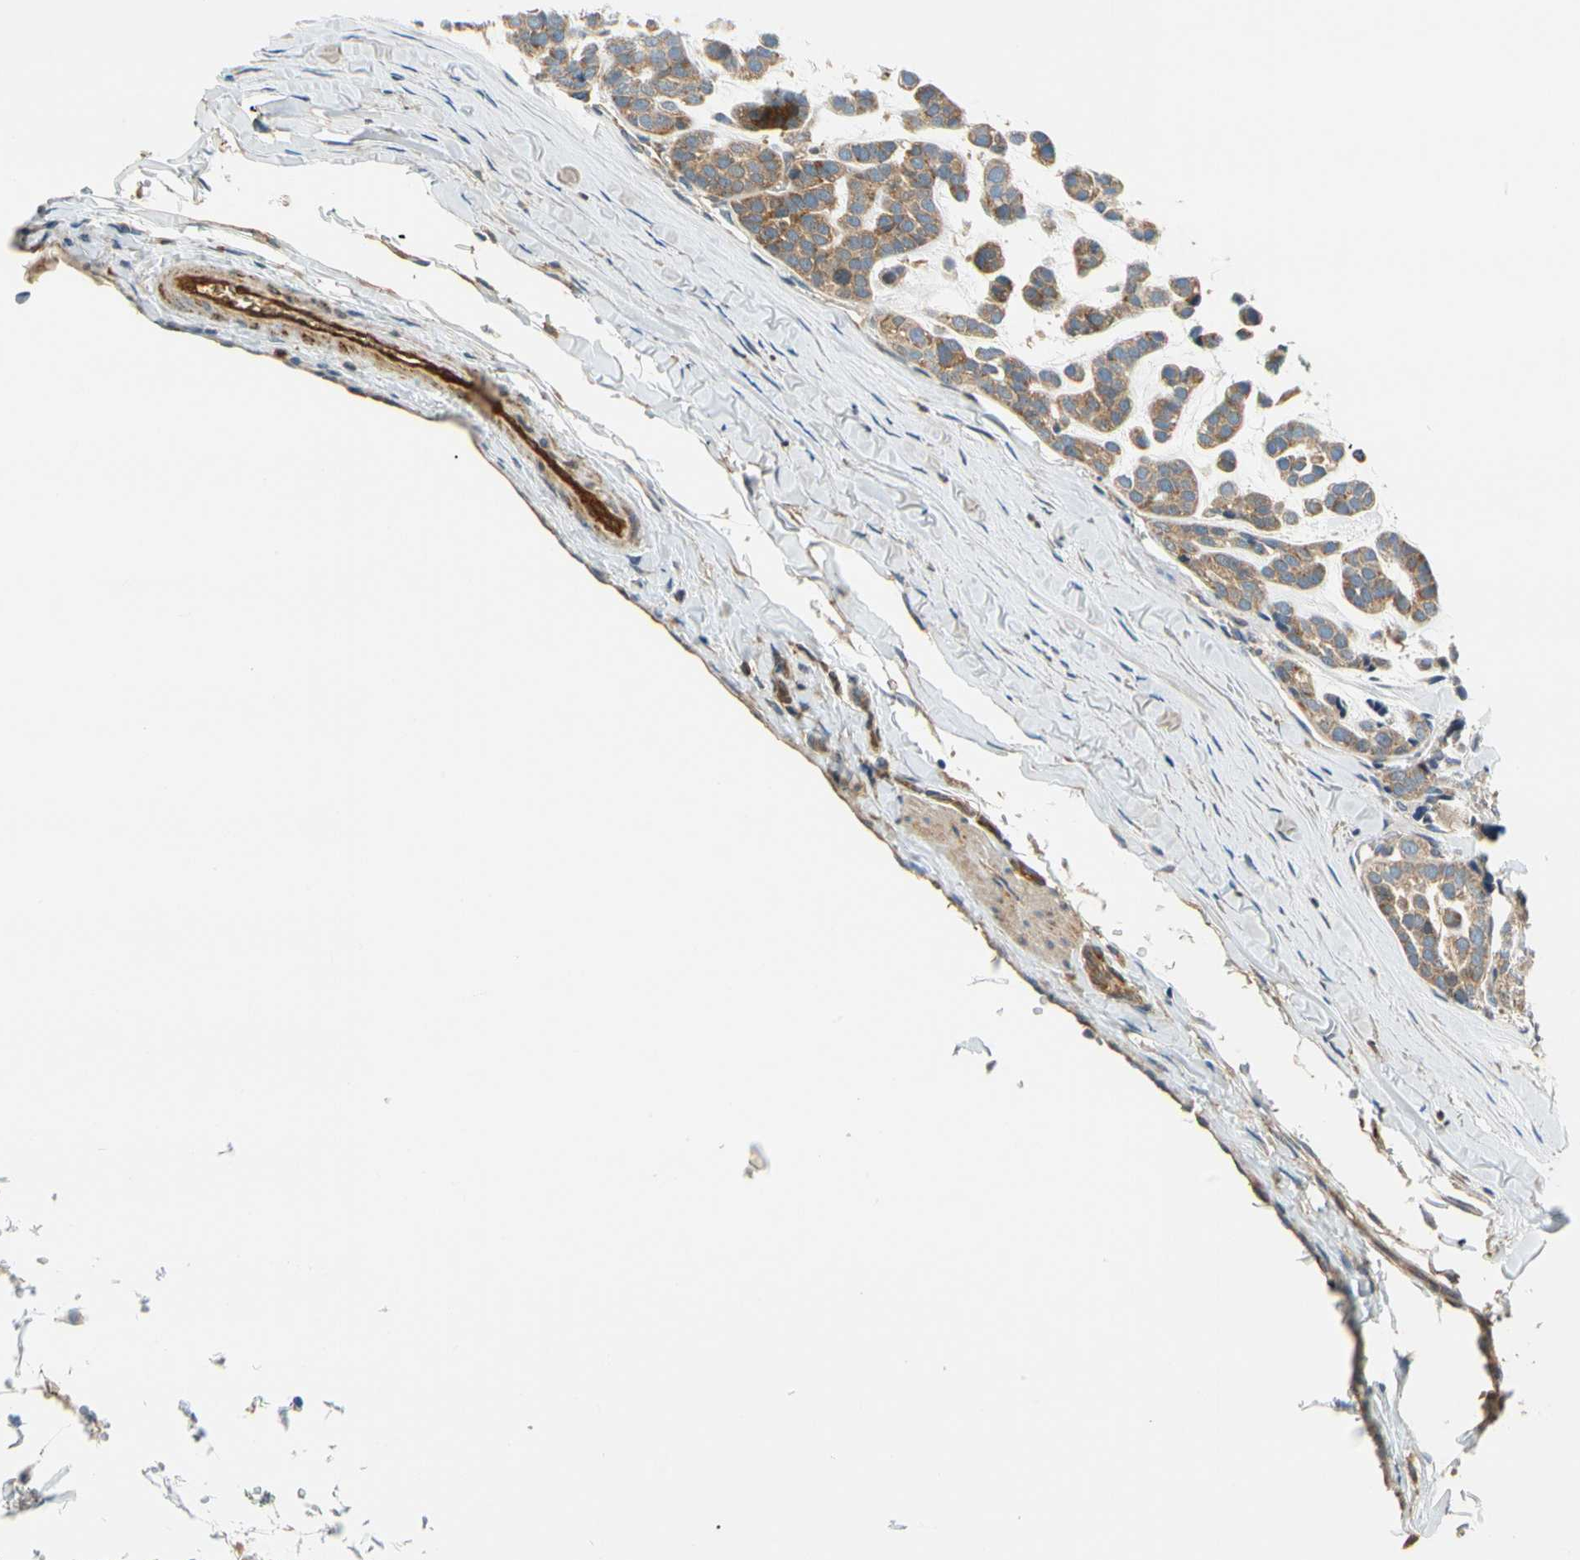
{"staining": {"intensity": "moderate", "quantity": ">75%", "location": "cytoplasmic/membranous"}, "tissue": "head and neck cancer", "cell_type": "Tumor cells", "image_type": "cancer", "snomed": [{"axis": "morphology", "description": "Adenocarcinoma, NOS"}, {"axis": "morphology", "description": "Adenoma, NOS"}, {"axis": "topography", "description": "Head-Neck"}], "caption": "High-magnification brightfield microscopy of adenocarcinoma (head and neck) stained with DAB (3,3'-diaminobenzidine) (brown) and counterstained with hematoxylin (blue). tumor cells exhibit moderate cytoplasmic/membranous expression is identified in approximately>75% of cells.", "gene": "PARP14", "patient": {"sex": "female", "age": 55}}